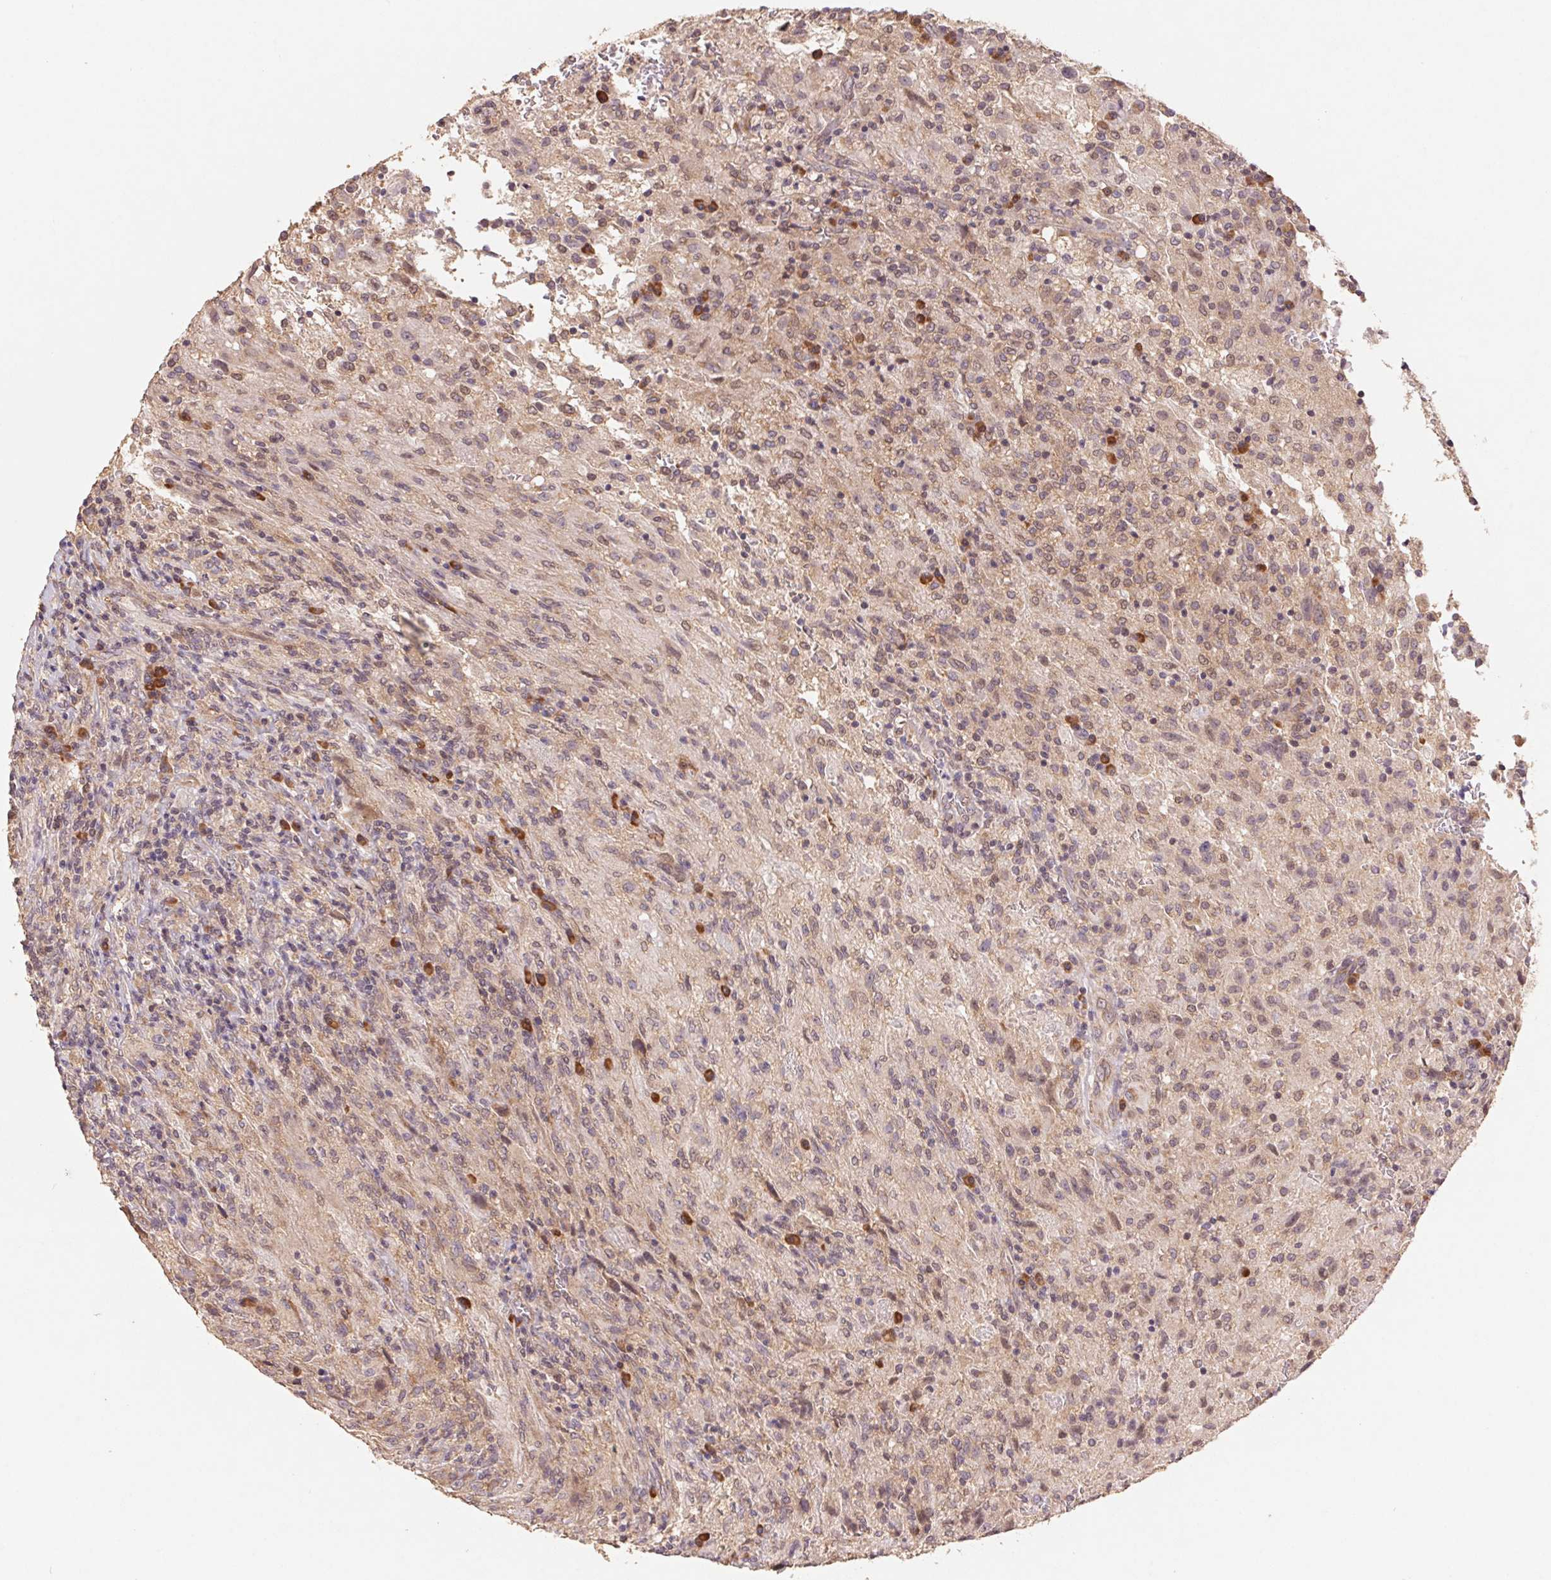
{"staining": {"intensity": "weak", "quantity": "25%-75%", "location": "cytoplasmic/membranous"}, "tissue": "glioma", "cell_type": "Tumor cells", "image_type": "cancer", "snomed": [{"axis": "morphology", "description": "Glioma, malignant, High grade"}, {"axis": "topography", "description": "Brain"}], "caption": "Human glioma stained with a protein marker shows weak staining in tumor cells.", "gene": "RPL27A", "patient": {"sex": "male", "age": 68}}